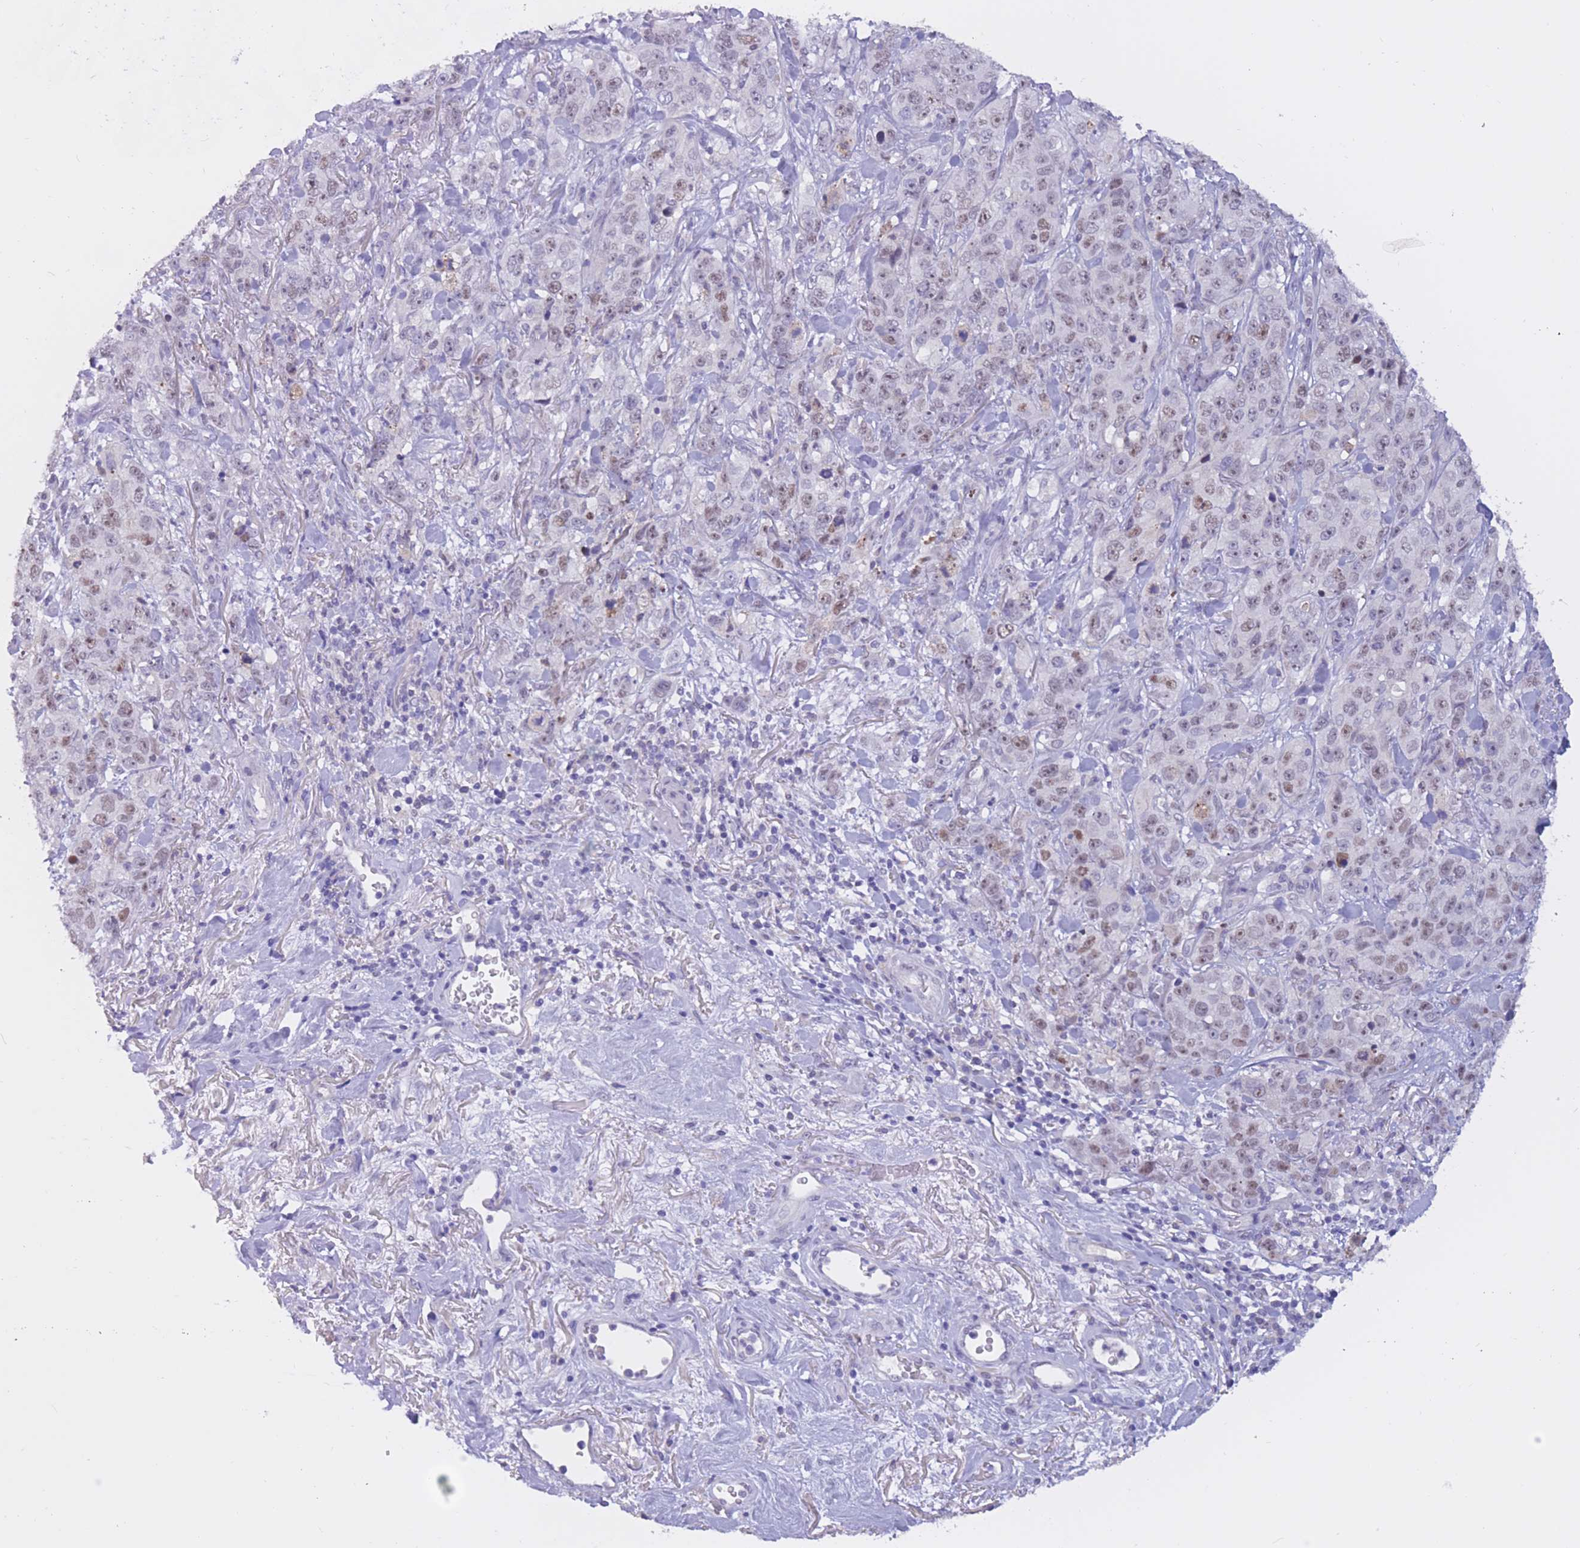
{"staining": {"intensity": "weak", "quantity": "25%-75%", "location": "nuclear"}, "tissue": "stomach cancer", "cell_type": "Tumor cells", "image_type": "cancer", "snomed": [{"axis": "morphology", "description": "Adenocarcinoma, NOS"}, {"axis": "topography", "description": "Stomach"}], "caption": "Tumor cells reveal low levels of weak nuclear positivity in approximately 25%-75% of cells in stomach cancer (adenocarcinoma).", "gene": "BOP1", "patient": {"sex": "male", "age": 48}}